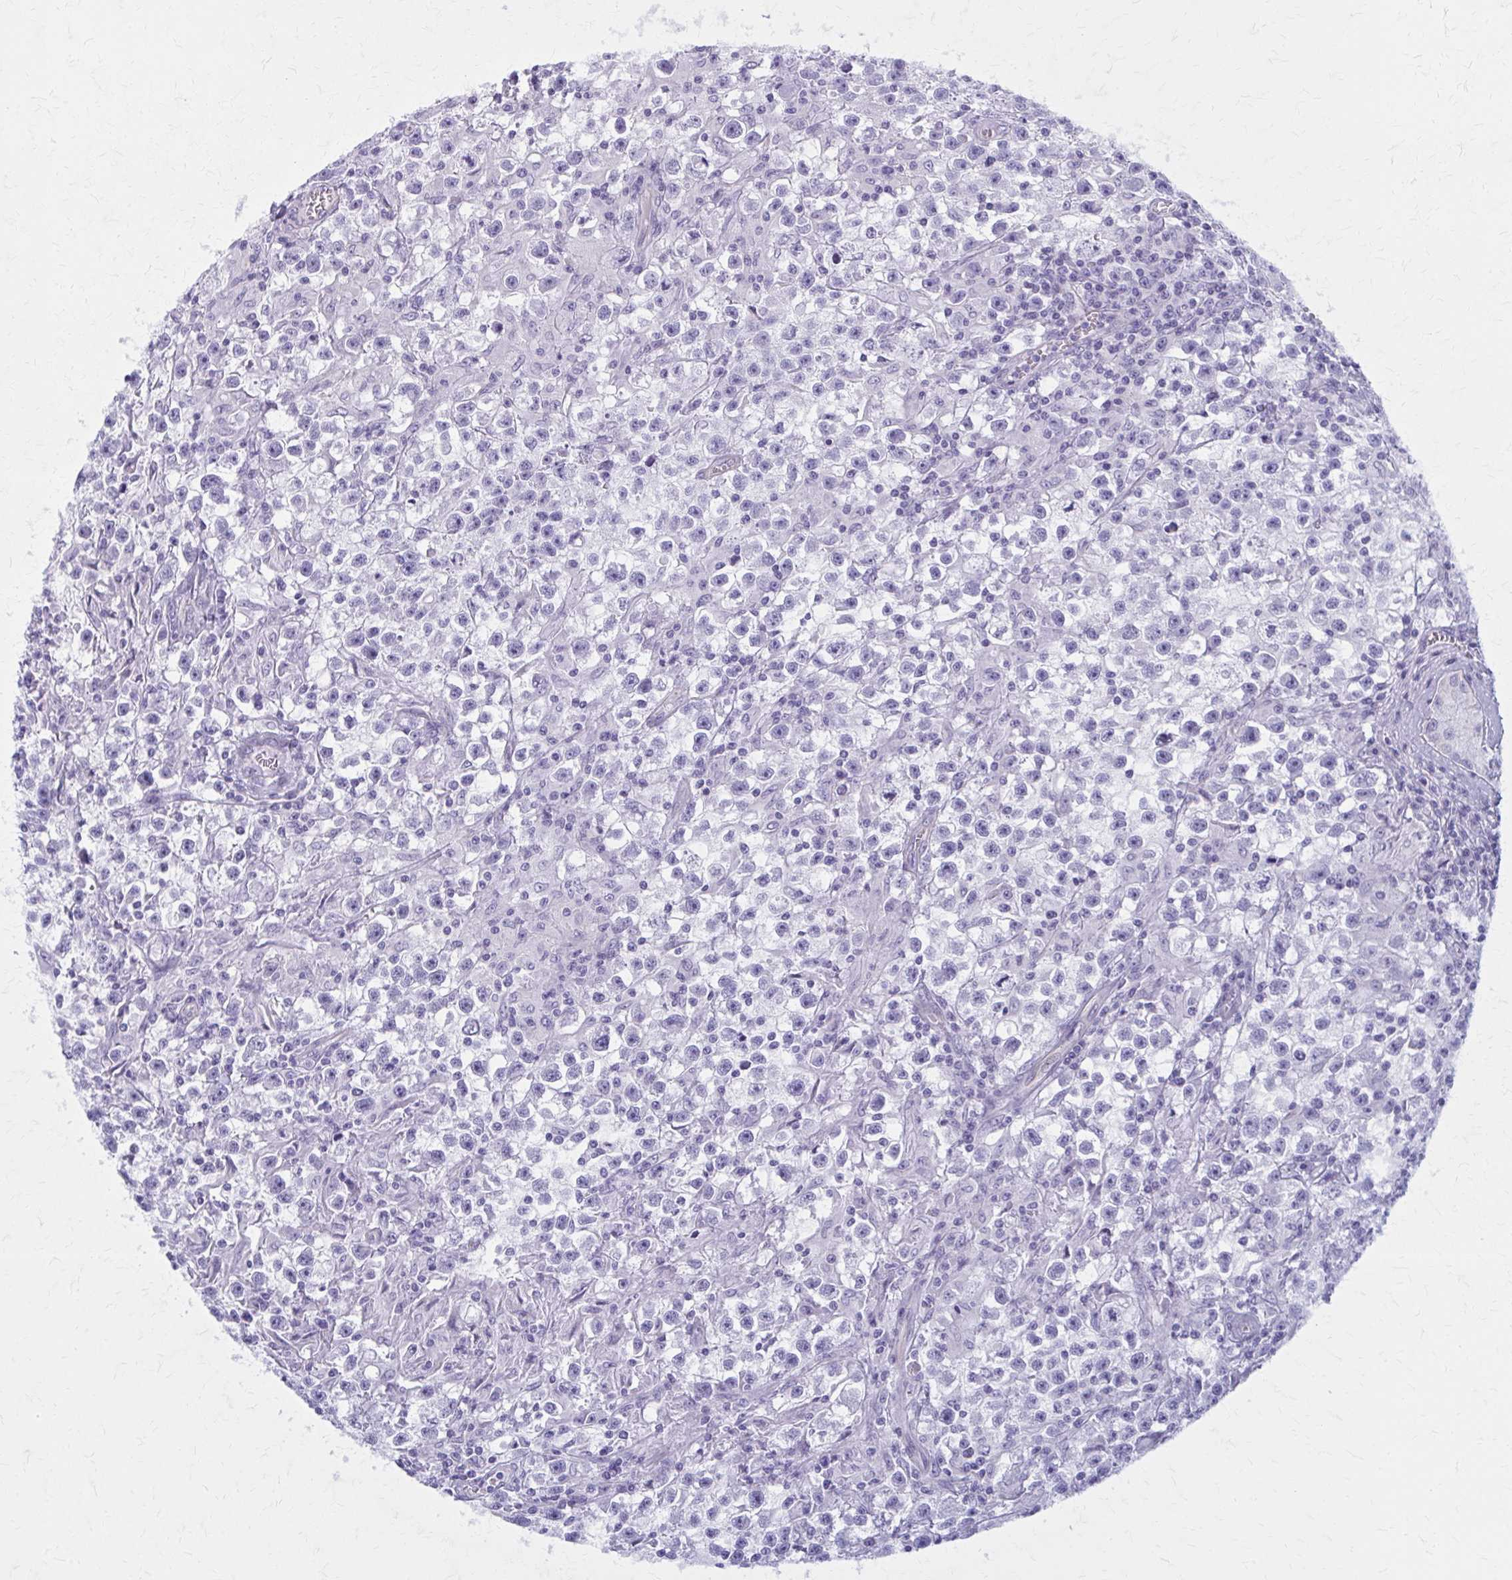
{"staining": {"intensity": "negative", "quantity": "none", "location": "none"}, "tissue": "testis cancer", "cell_type": "Tumor cells", "image_type": "cancer", "snomed": [{"axis": "morphology", "description": "Seminoma, NOS"}, {"axis": "topography", "description": "Testis"}], "caption": "The IHC photomicrograph has no significant staining in tumor cells of testis cancer tissue.", "gene": "GFAP", "patient": {"sex": "male", "age": 31}}